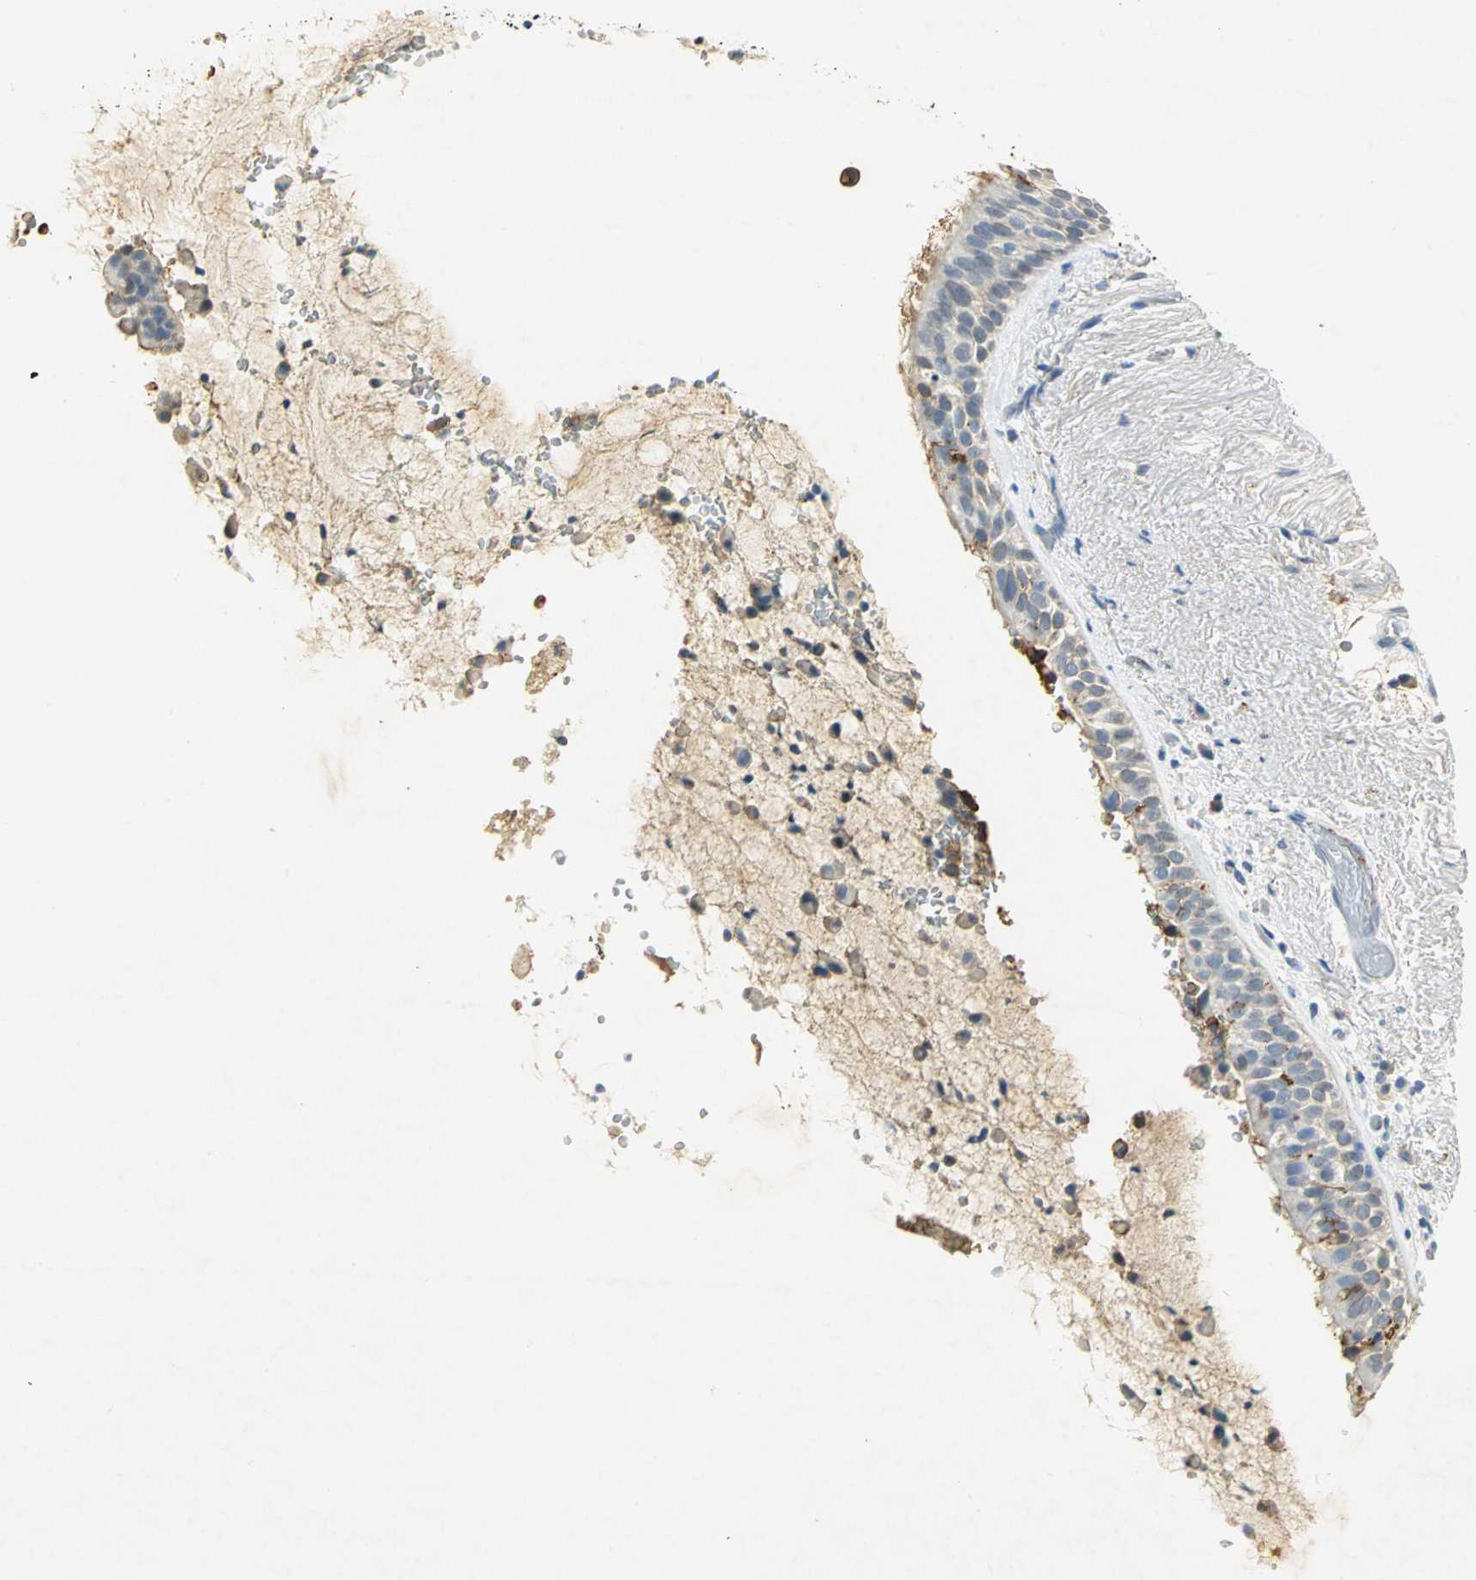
{"staining": {"intensity": "moderate", "quantity": "25%-75%", "location": "cytoplasmic/membranous"}, "tissue": "bronchus", "cell_type": "Respiratory epithelial cells", "image_type": "normal", "snomed": [{"axis": "morphology", "description": "Normal tissue, NOS"}, {"axis": "topography", "description": "Bronchus"}], "caption": "Bronchus stained with DAB (3,3'-diaminobenzidine) IHC demonstrates medium levels of moderate cytoplasmic/membranous positivity in approximately 25%-75% of respiratory epithelial cells.", "gene": "ANXA4", "patient": {"sex": "female", "age": 54}}